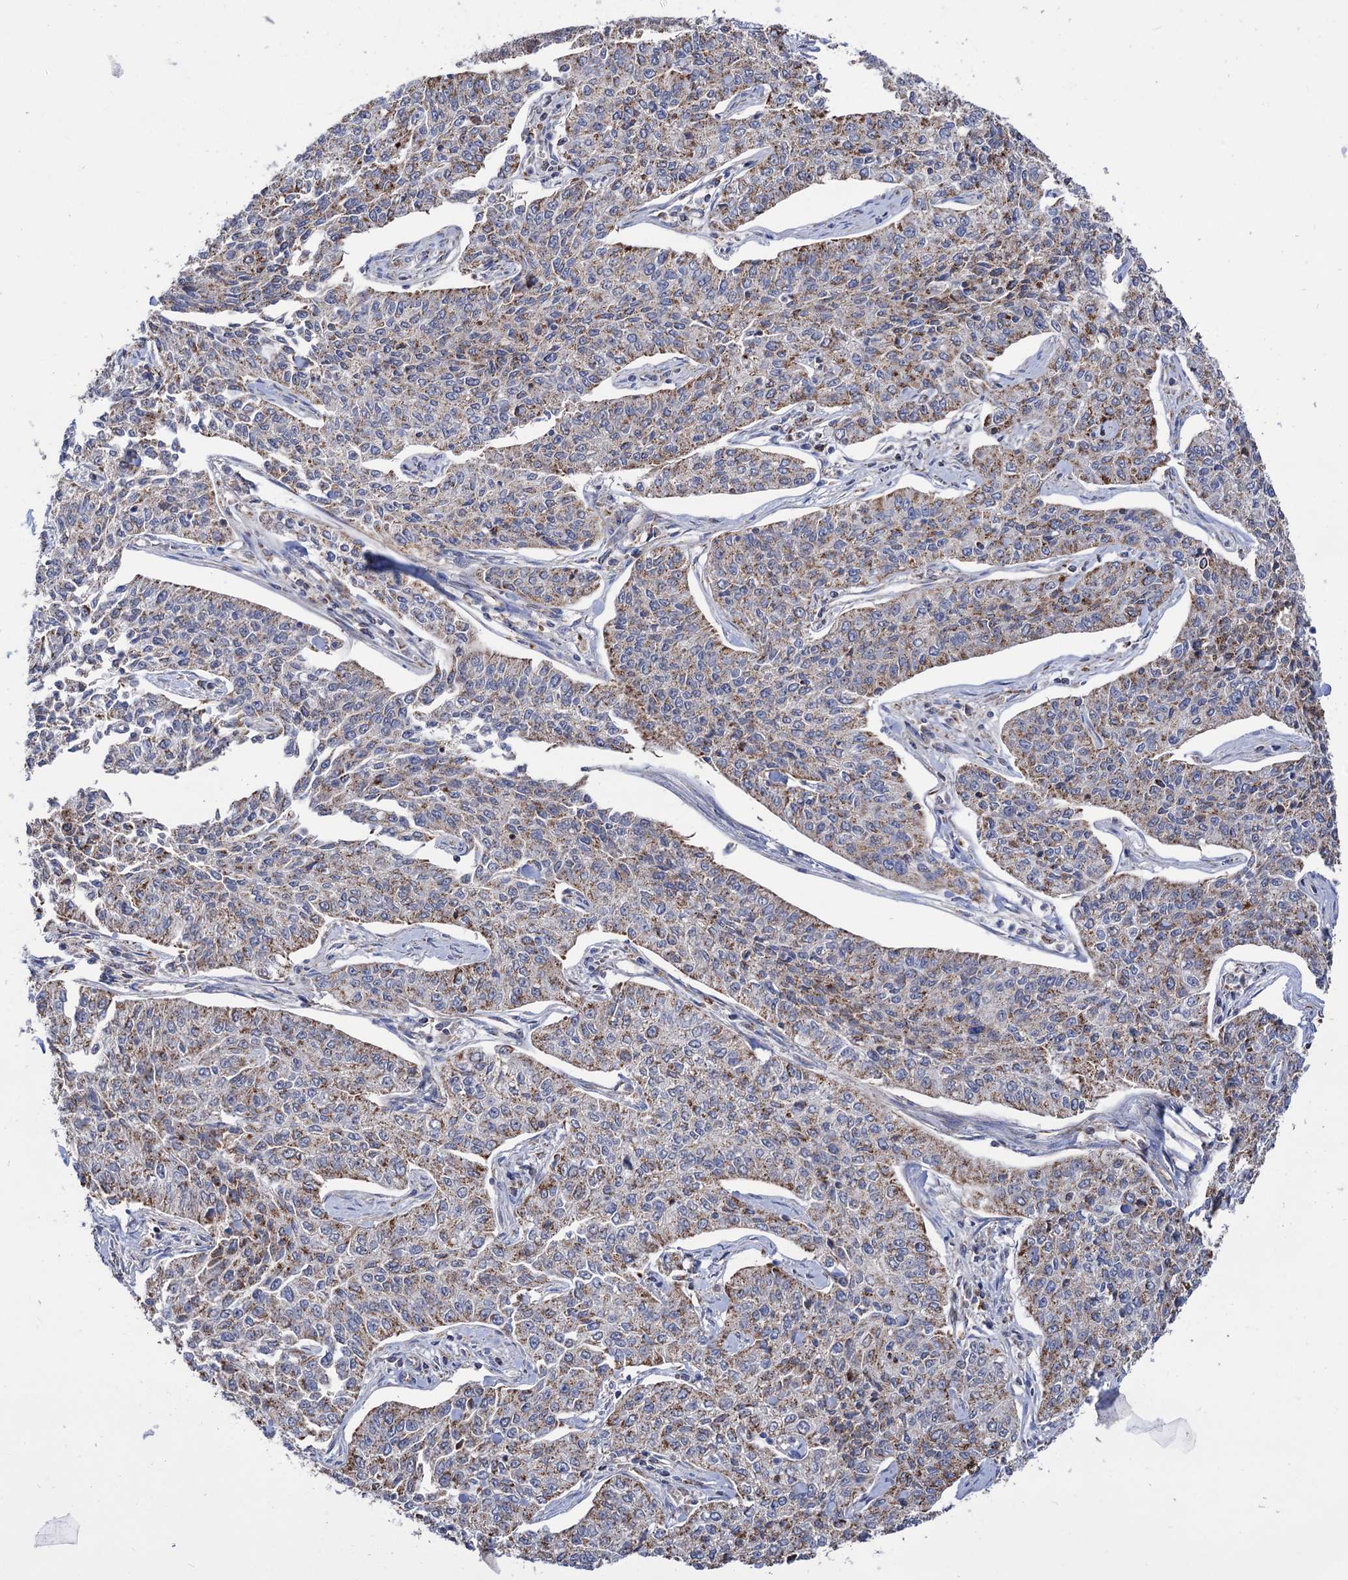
{"staining": {"intensity": "moderate", "quantity": ">75%", "location": "cytoplasmic/membranous"}, "tissue": "cervical cancer", "cell_type": "Tumor cells", "image_type": "cancer", "snomed": [{"axis": "morphology", "description": "Squamous cell carcinoma, NOS"}, {"axis": "topography", "description": "Cervix"}], "caption": "Cervical cancer was stained to show a protein in brown. There is medium levels of moderate cytoplasmic/membranous expression in about >75% of tumor cells.", "gene": "ABHD10", "patient": {"sex": "female", "age": 35}}